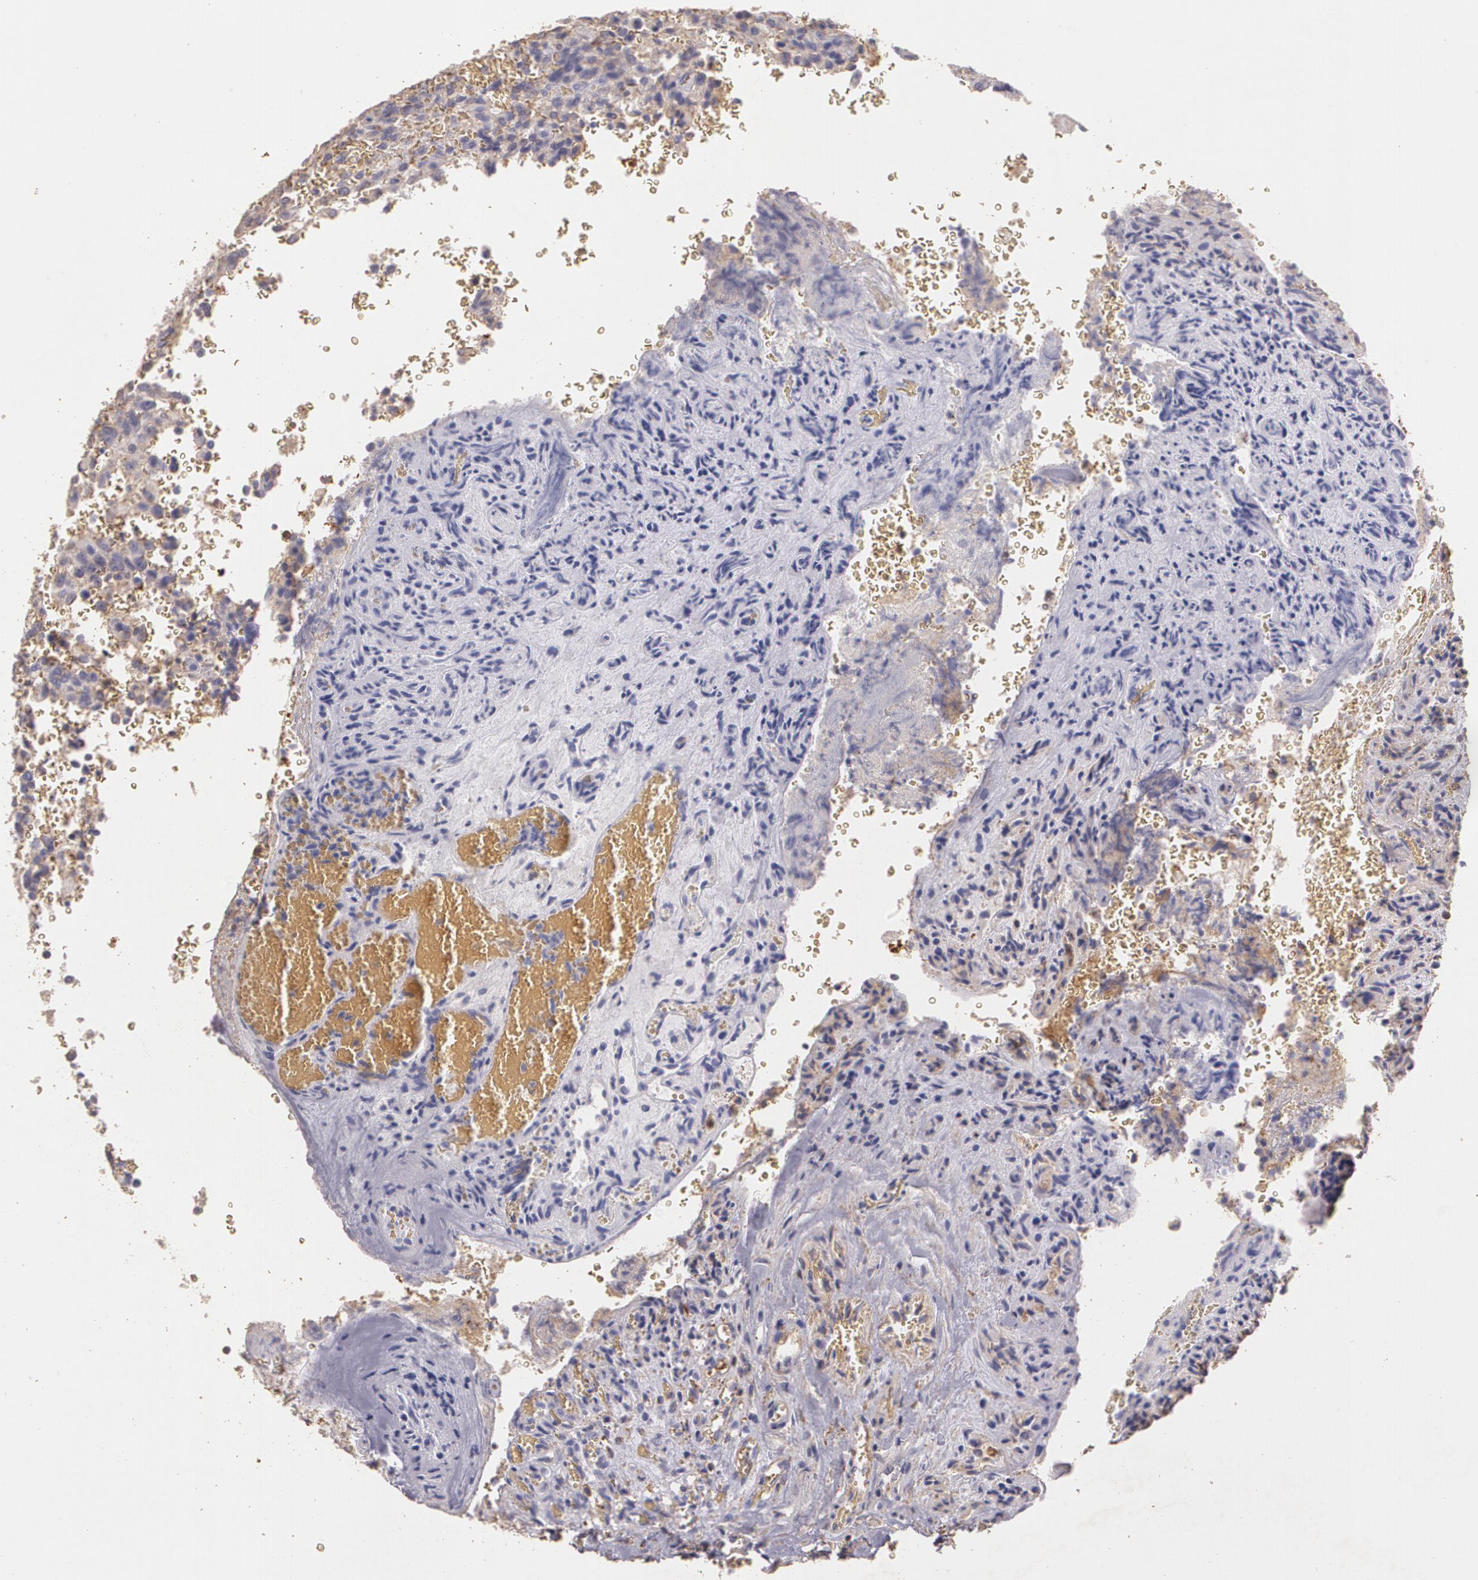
{"staining": {"intensity": "negative", "quantity": "none", "location": "none"}, "tissue": "glioma", "cell_type": "Tumor cells", "image_type": "cancer", "snomed": [{"axis": "morphology", "description": "Normal tissue, NOS"}, {"axis": "morphology", "description": "Glioma, malignant, High grade"}, {"axis": "topography", "description": "Cerebral cortex"}], "caption": "High magnification brightfield microscopy of malignant high-grade glioma stained with DAB (3,3'-diaminobenzidine) (brown) and counterstained with hematoxylin (blue): tumor cells show no significant expression. (DAB immunohistochemistry (IHC), high magnification).", "gene": "TGFBR1", "patient": {"sex": "male", "age": 56}}